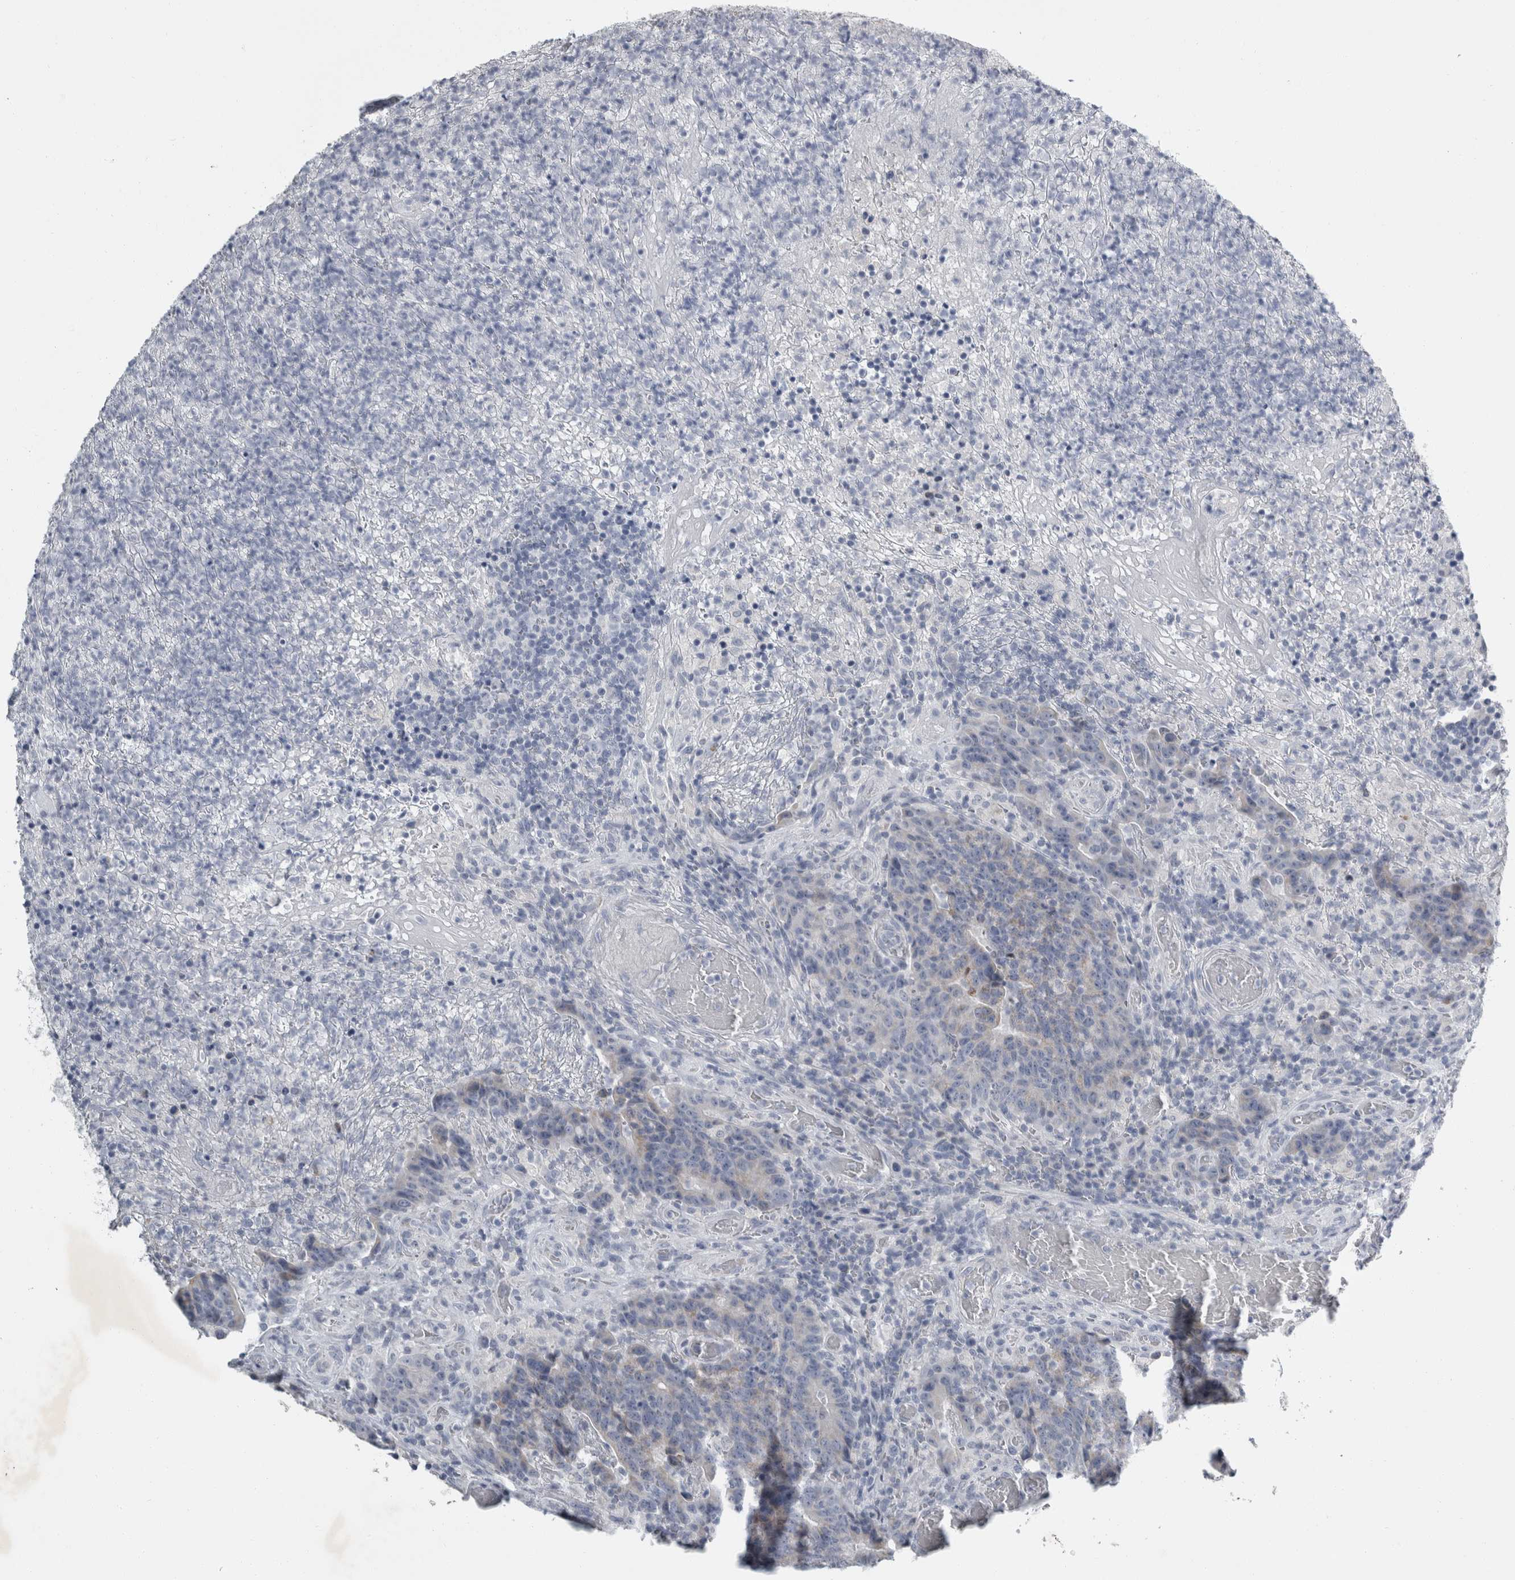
{"staining": {"intensity": "weak", "quantity": "<25%", "location": "cytoplasmic/membranous"}, "tissue": "colorectal cancer", "cell_type": "Tumor cells", "image_type": "cancer", "snomed": [{"axis": "morphology", "description": "Adenocarcinoma, NOS"}, {"axis": "topography", "description": "Colon"}], "caption": "Image shows no protein positivity in tumor cells of adenocarcinoma (colorectal) tissue.", "gene": "FXYD7", "patient": {"sex": "female", "age": 75}}